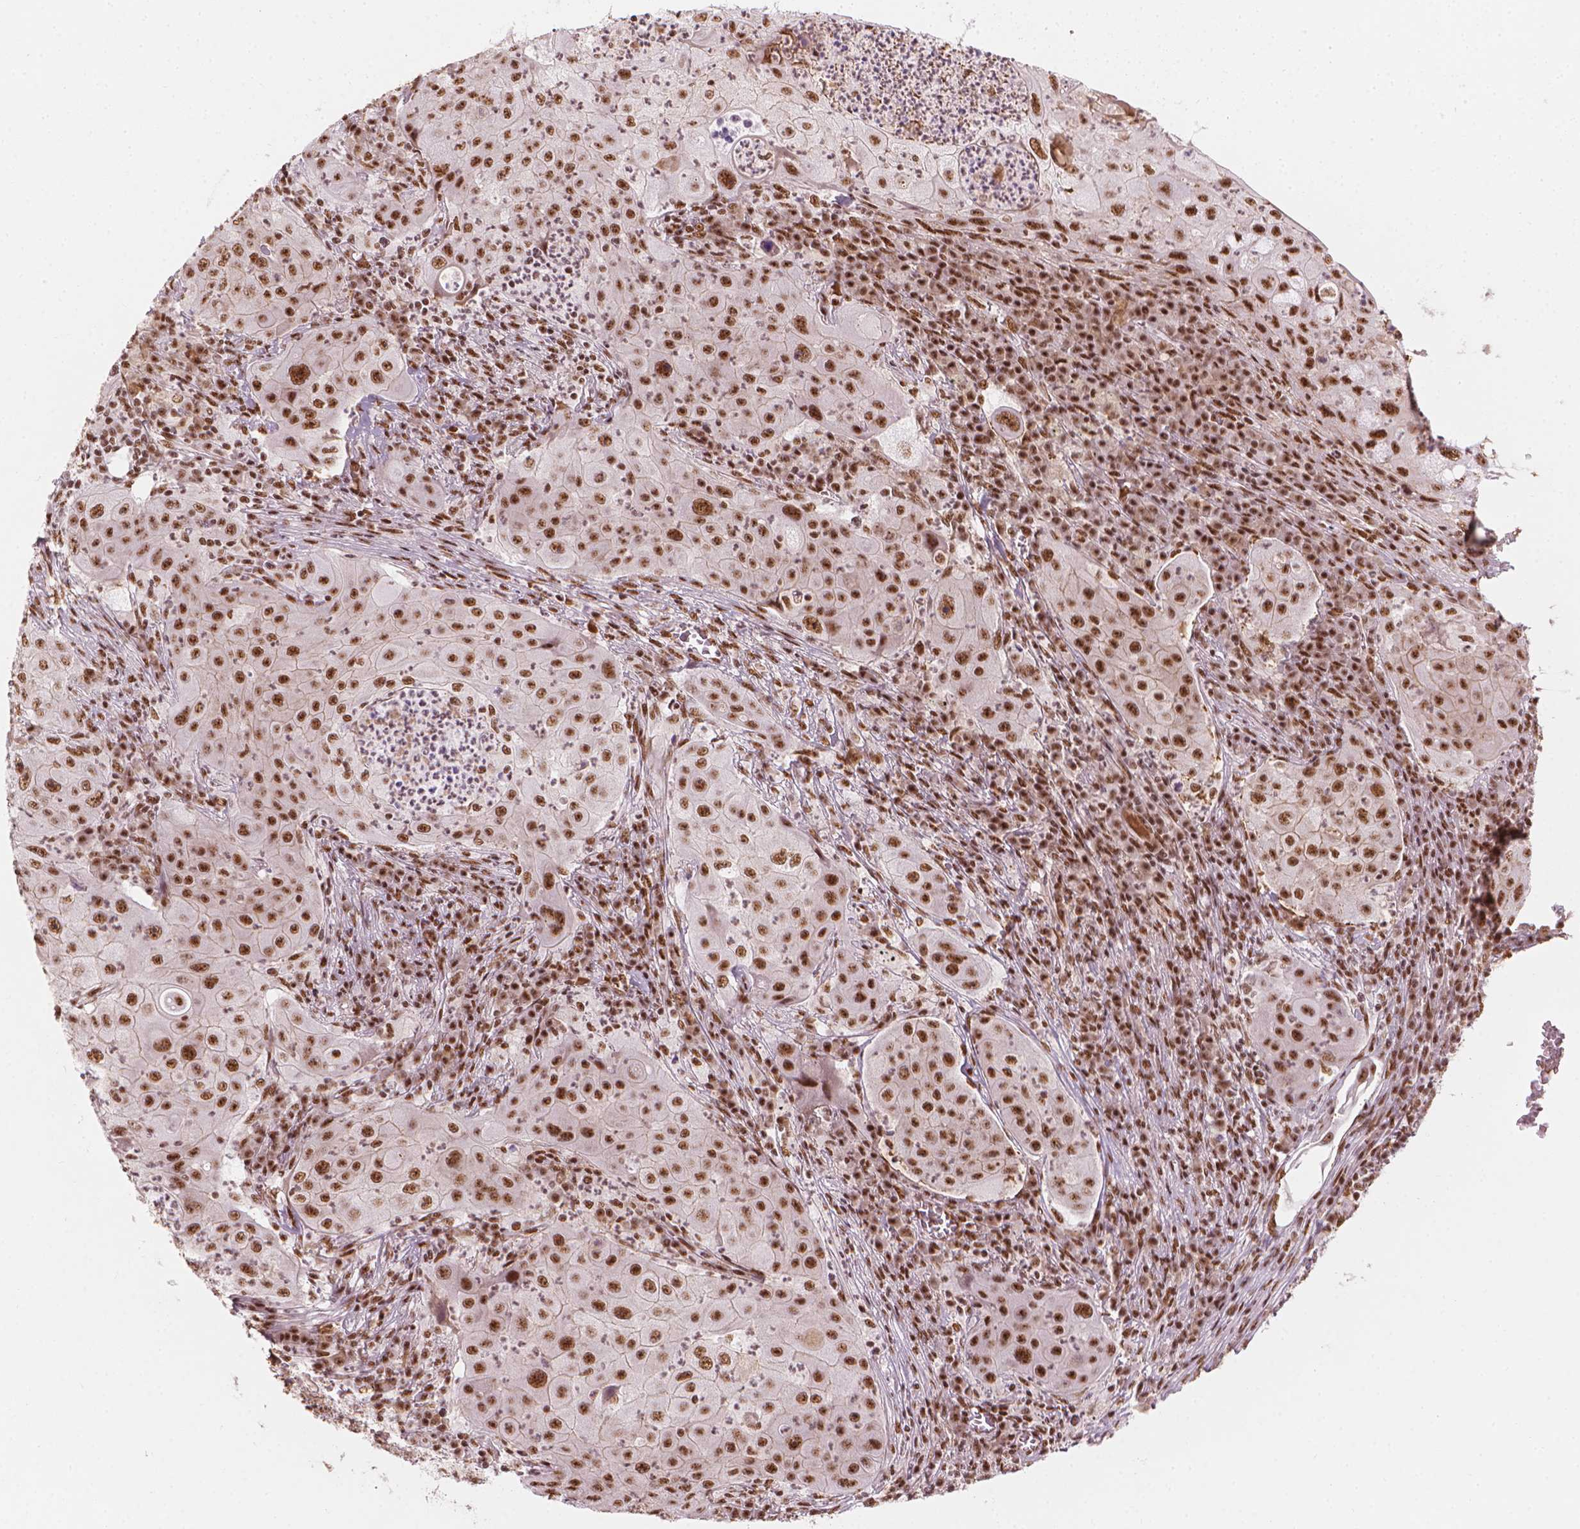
{"staining": {"intensity": "moderate", "quantity": ">75%", "location": "nuclear"}, "tissue": "lung cancer", "cell_type": "Tumor cells", "image_type": "cancer", "snomed": [{"axis": "morphology", "description": "Squamous cell carcinoma, NOS"}, {"axis": "topography", "description": "Lung"}], "caption": "The image exhibits a brown stain indicating the presence of a protein in the nuclear of tumor cells in lung cancer. Immunohistochemistry (ihc) stains the protein in brown and the nuclei are stained blue.", "gene": "ELF2", "patient": {"sex": "female", "age": 59}}